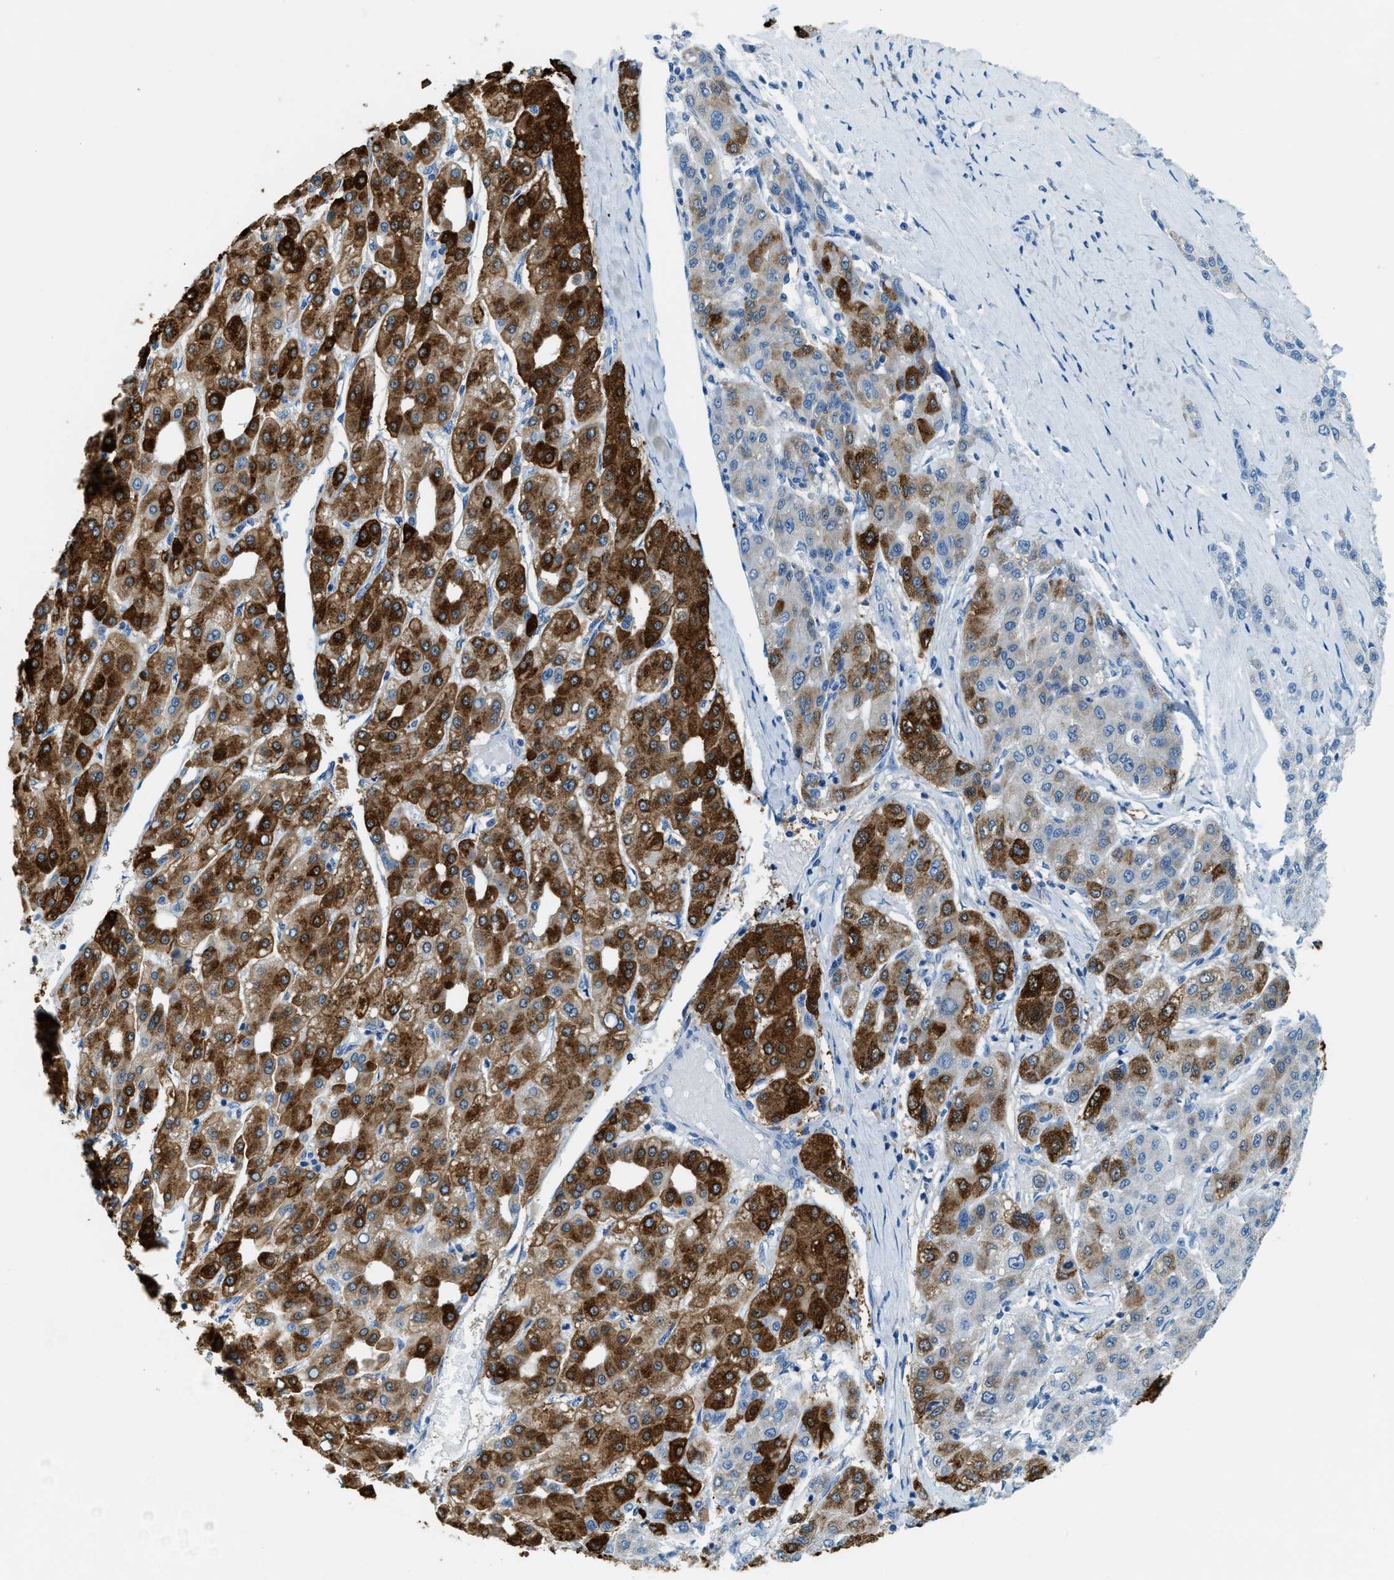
{"staining": {"intensity": "strong", "quantity": "25%-75%", "location": "cytoplasmic/membranous"}, "tissue": "liver cancer", "cell_type": "Tumor cells", "image_type": "cancer", "snomed": [{"axis": "morphology", "description": "Carcinoma, Hepatocellular, NOS"}, {"axis": "topography", "description": "Liver"}], "caption": "Immunohistochemistry micrograph of liver hepatocellular carcinoma stained for a protein (brown), which demonstrates high levels of strong cytoplasmic/membranous positivity in about 25%-75% of tumor cells.", "gene": "MATCAP2", "patient": {"sex": "male", "age": 65}}